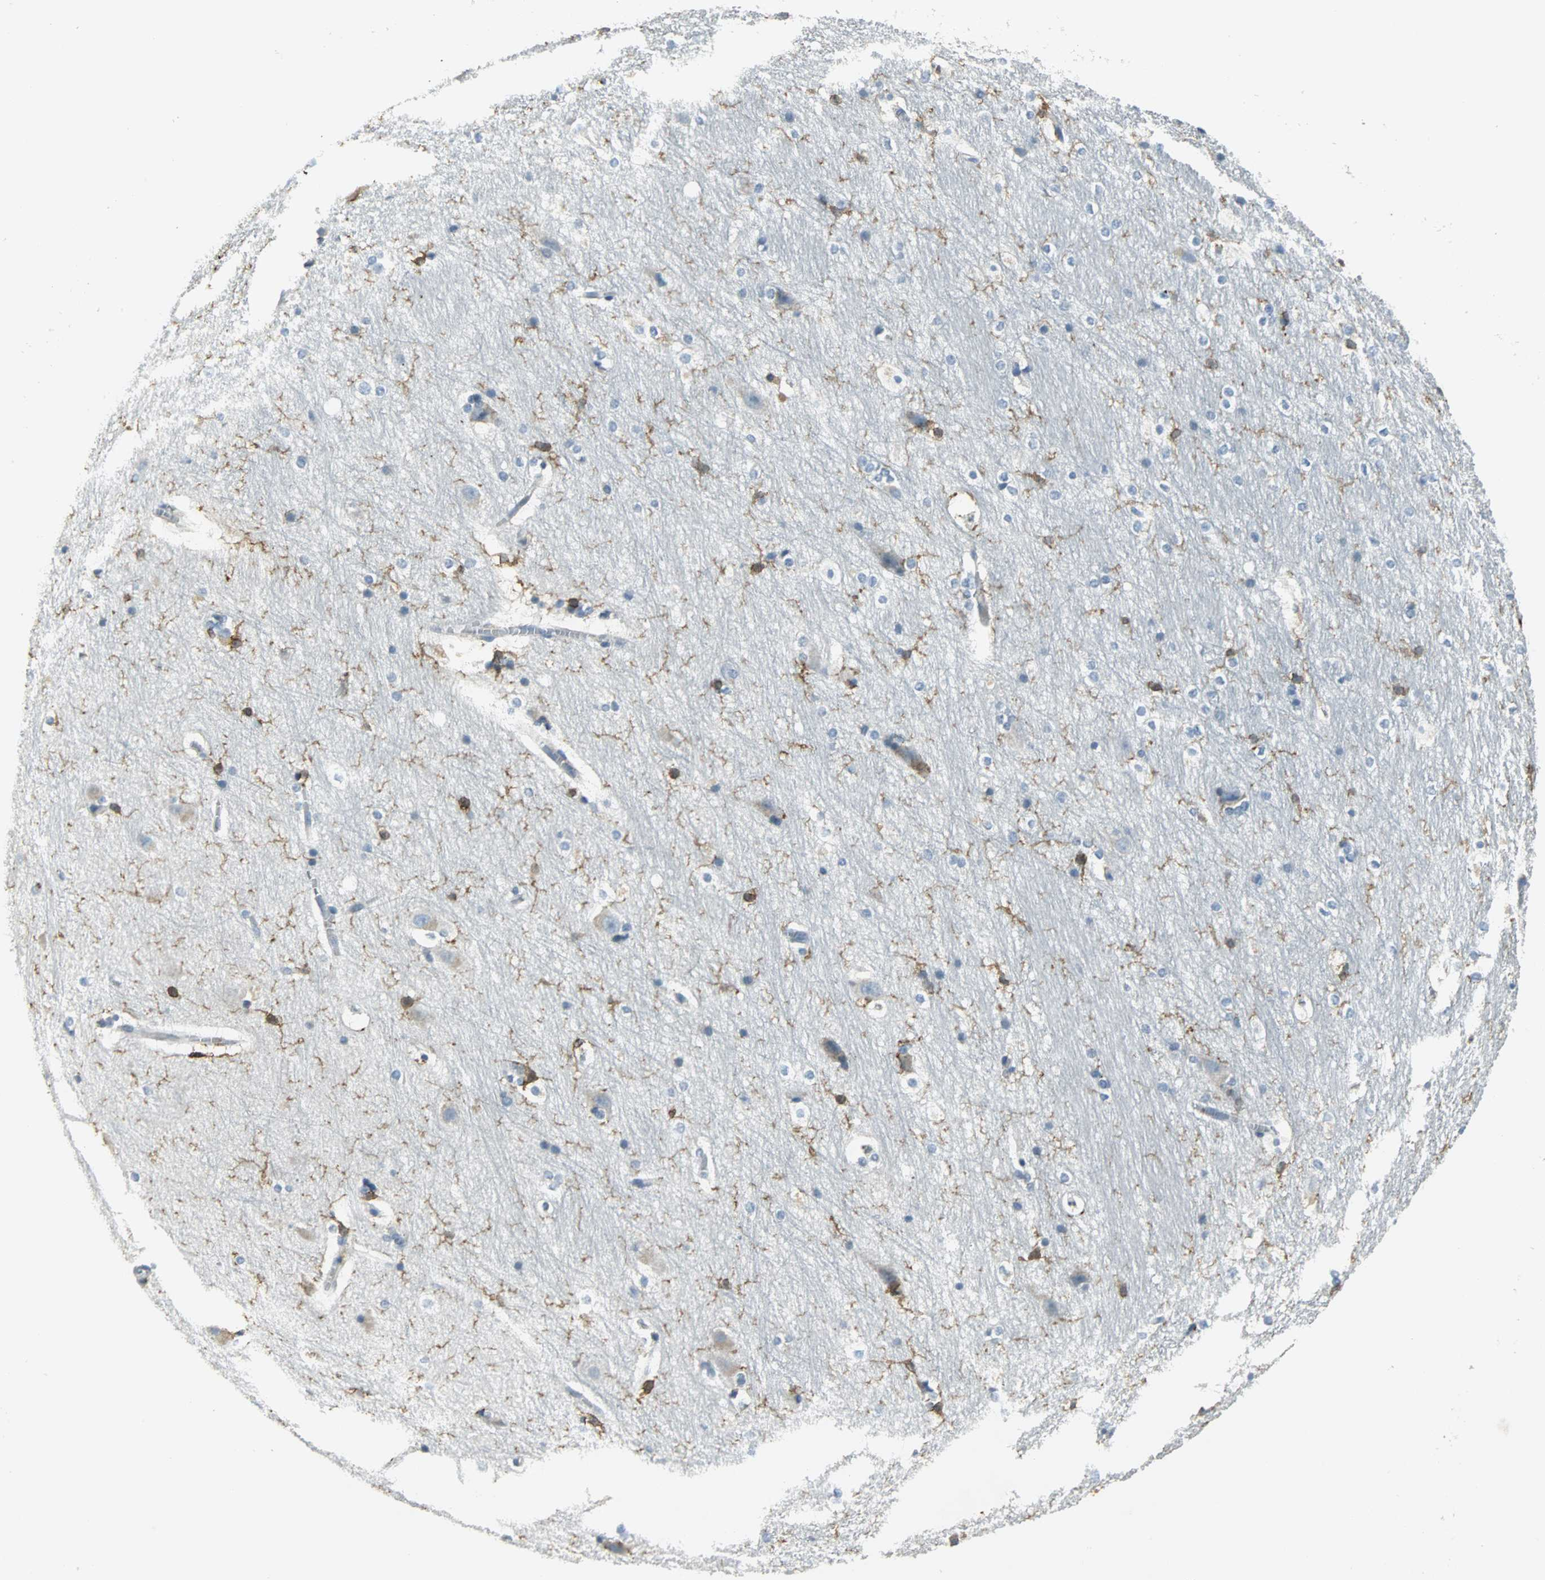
{"staining": {"intensity": "moderate", "quantity": "<25%", "location": "cytoplasmic/membranous"}, "tissue": "hippocampus", "cell_type": "Glial cells", "image_type": "normal", "snomed": [{"axis": "morphology", "description": "Normal tissue, NOS"}, {"axis": "topography", "description": "Hippocampus"}], "caption": "Immunohistochemical staining of benign human hippocampus shows moderate cytoplasmic/membranous protein positivity in approximately <25% of glial cells. (Brightfield microscopy of DAB IHC at high magnification).", "gene": "SLC2A5", "patient": {"sex": "female", "age": 19}}